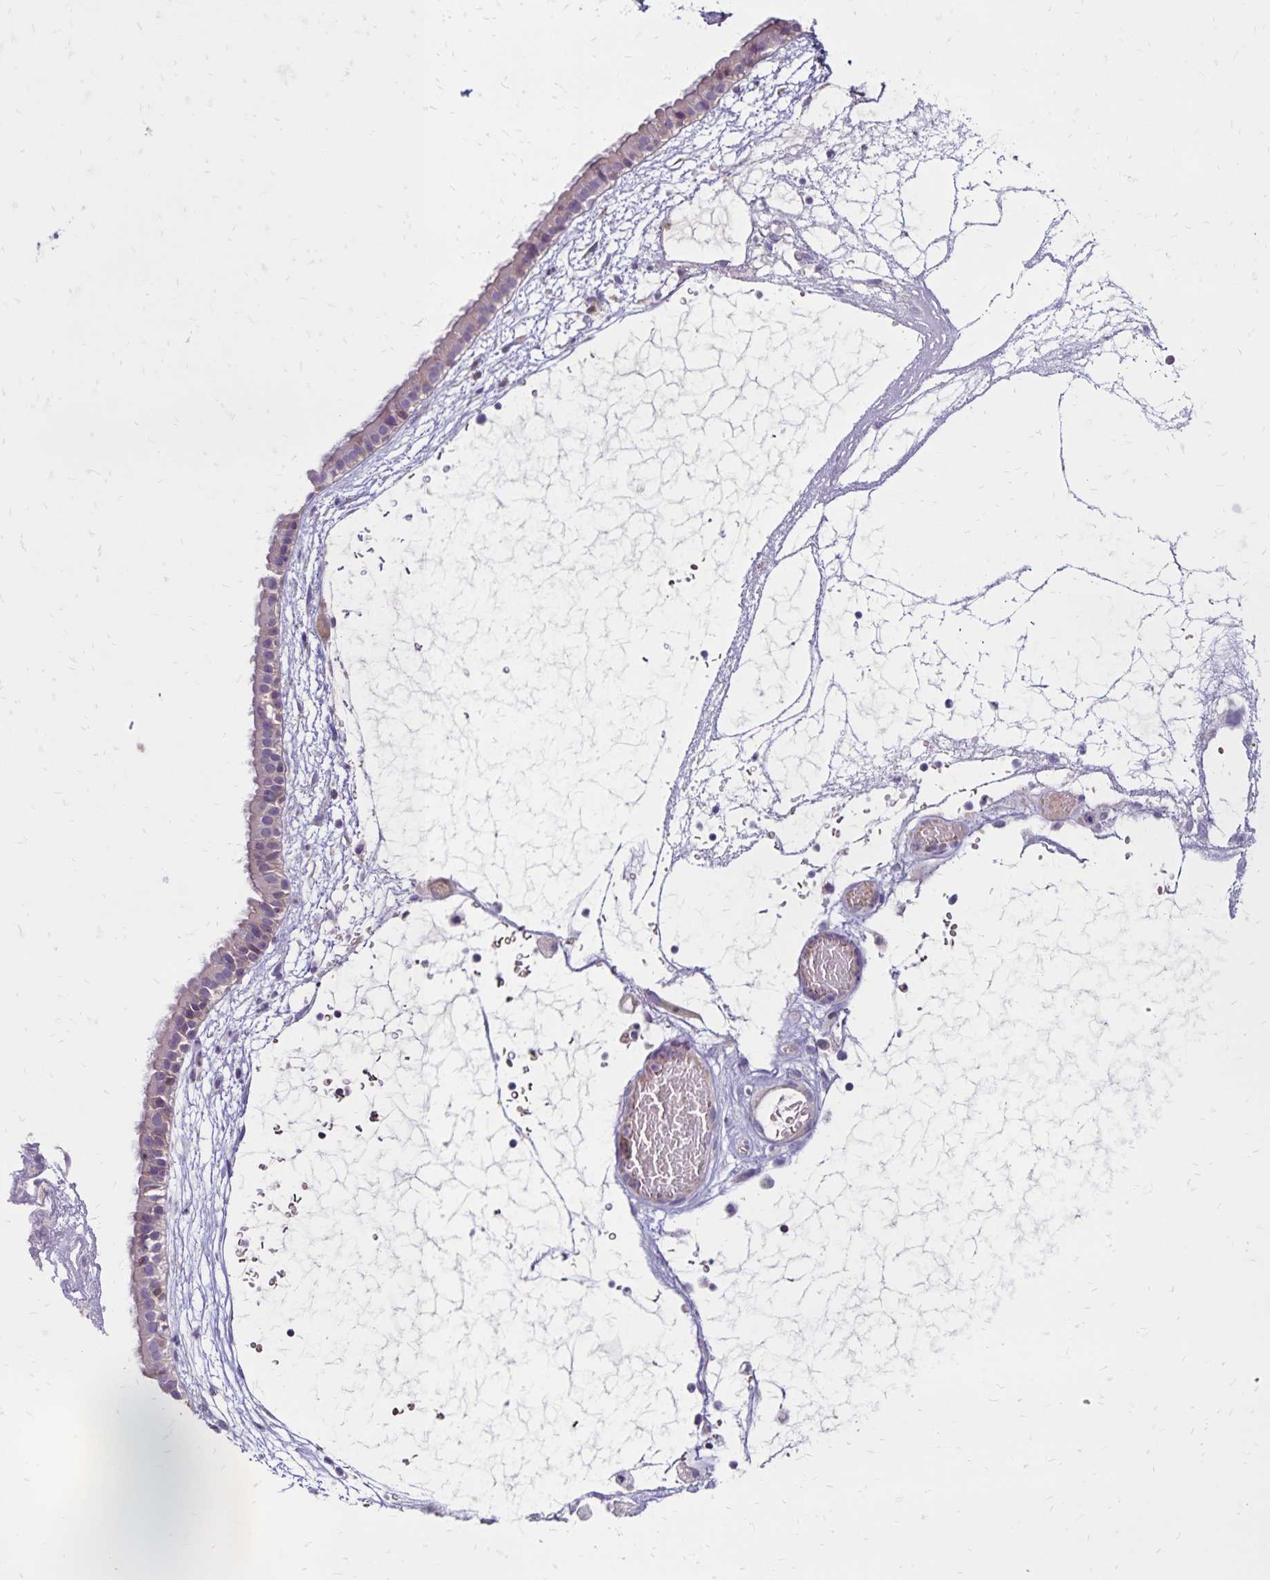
{"staining": {"intensity": "weak", "quantity": "25%-75%", "location": "cytoplasmic/membranous"}, "tissue": "nasopharynx", "cell_type": "Respiratory epithelial cells", "image_type": "normal", "snomed": [{"axis": "morphology", "description": "Normal tissue, NOS"}, {"axis": "topography", "description": "Nasopharynx"}], "caption": "The immunohistochemical stain shows weak cytoplasmic/membranous positivity in respiratory epithelial cells of unremarkable nasopharynx. The protein is shown in brown color, while the nuclei are stained blue.", "gene": "FSD1", "patient": {"sex": "male", "age": 24}}